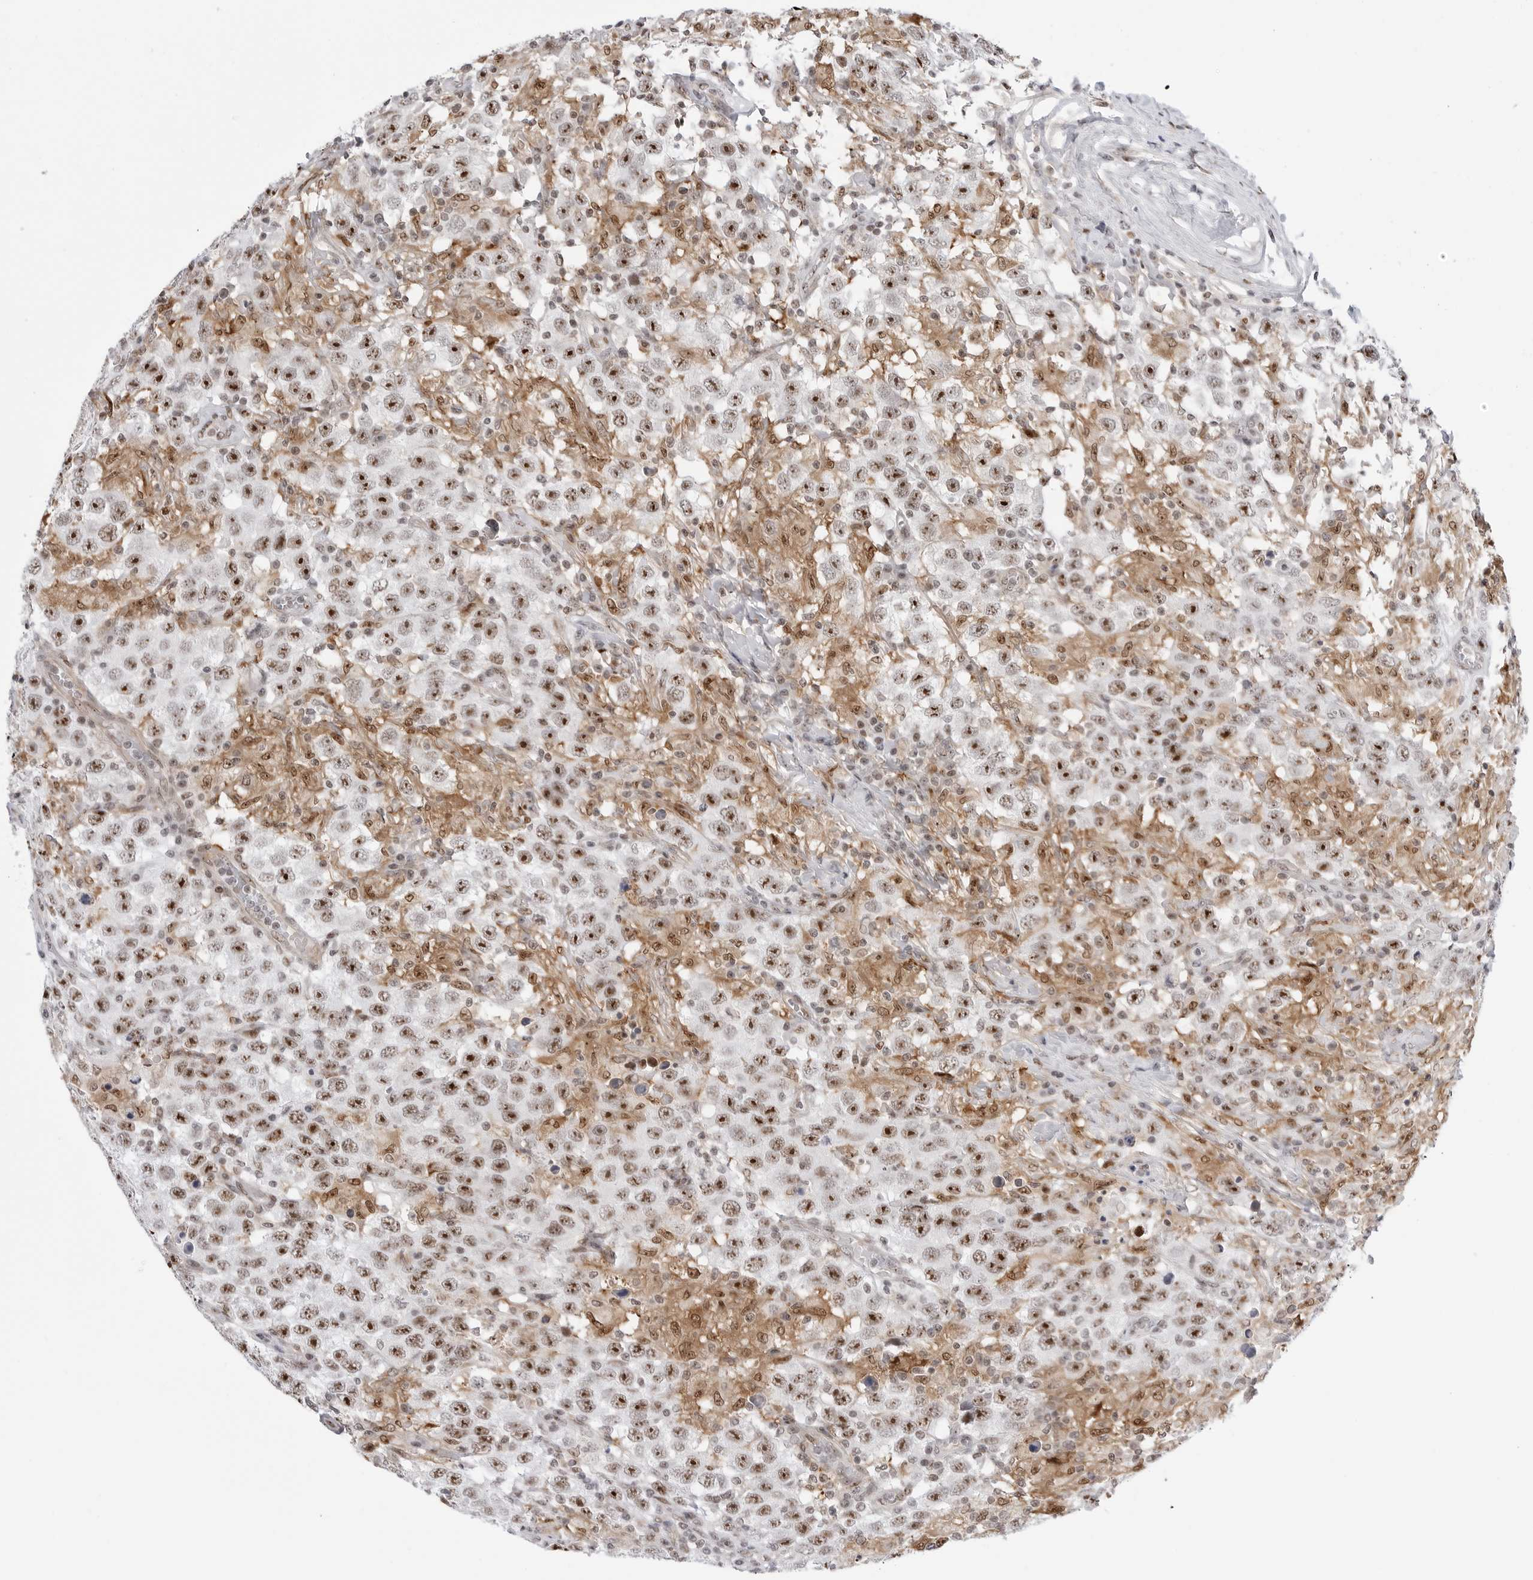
{"staining": {"intensity": "strong", "quantity": ">75%", "location": "nuclear"}, "tissue": "testis cancer", "cell_type": "Tumor cells", "image_type": "cancer", "snomed": [{"axis": "morphology", "description": "Seminoma, NOS"}, {"axis": "topography", "description": "Testis"}], "caption": "Testis cancer stained with a brown dye exhibits strong nuclear positive staining in about >75% of tumor cells.", "gene": "C1orf162", "patient": {"sex": "male", "age": 41}}